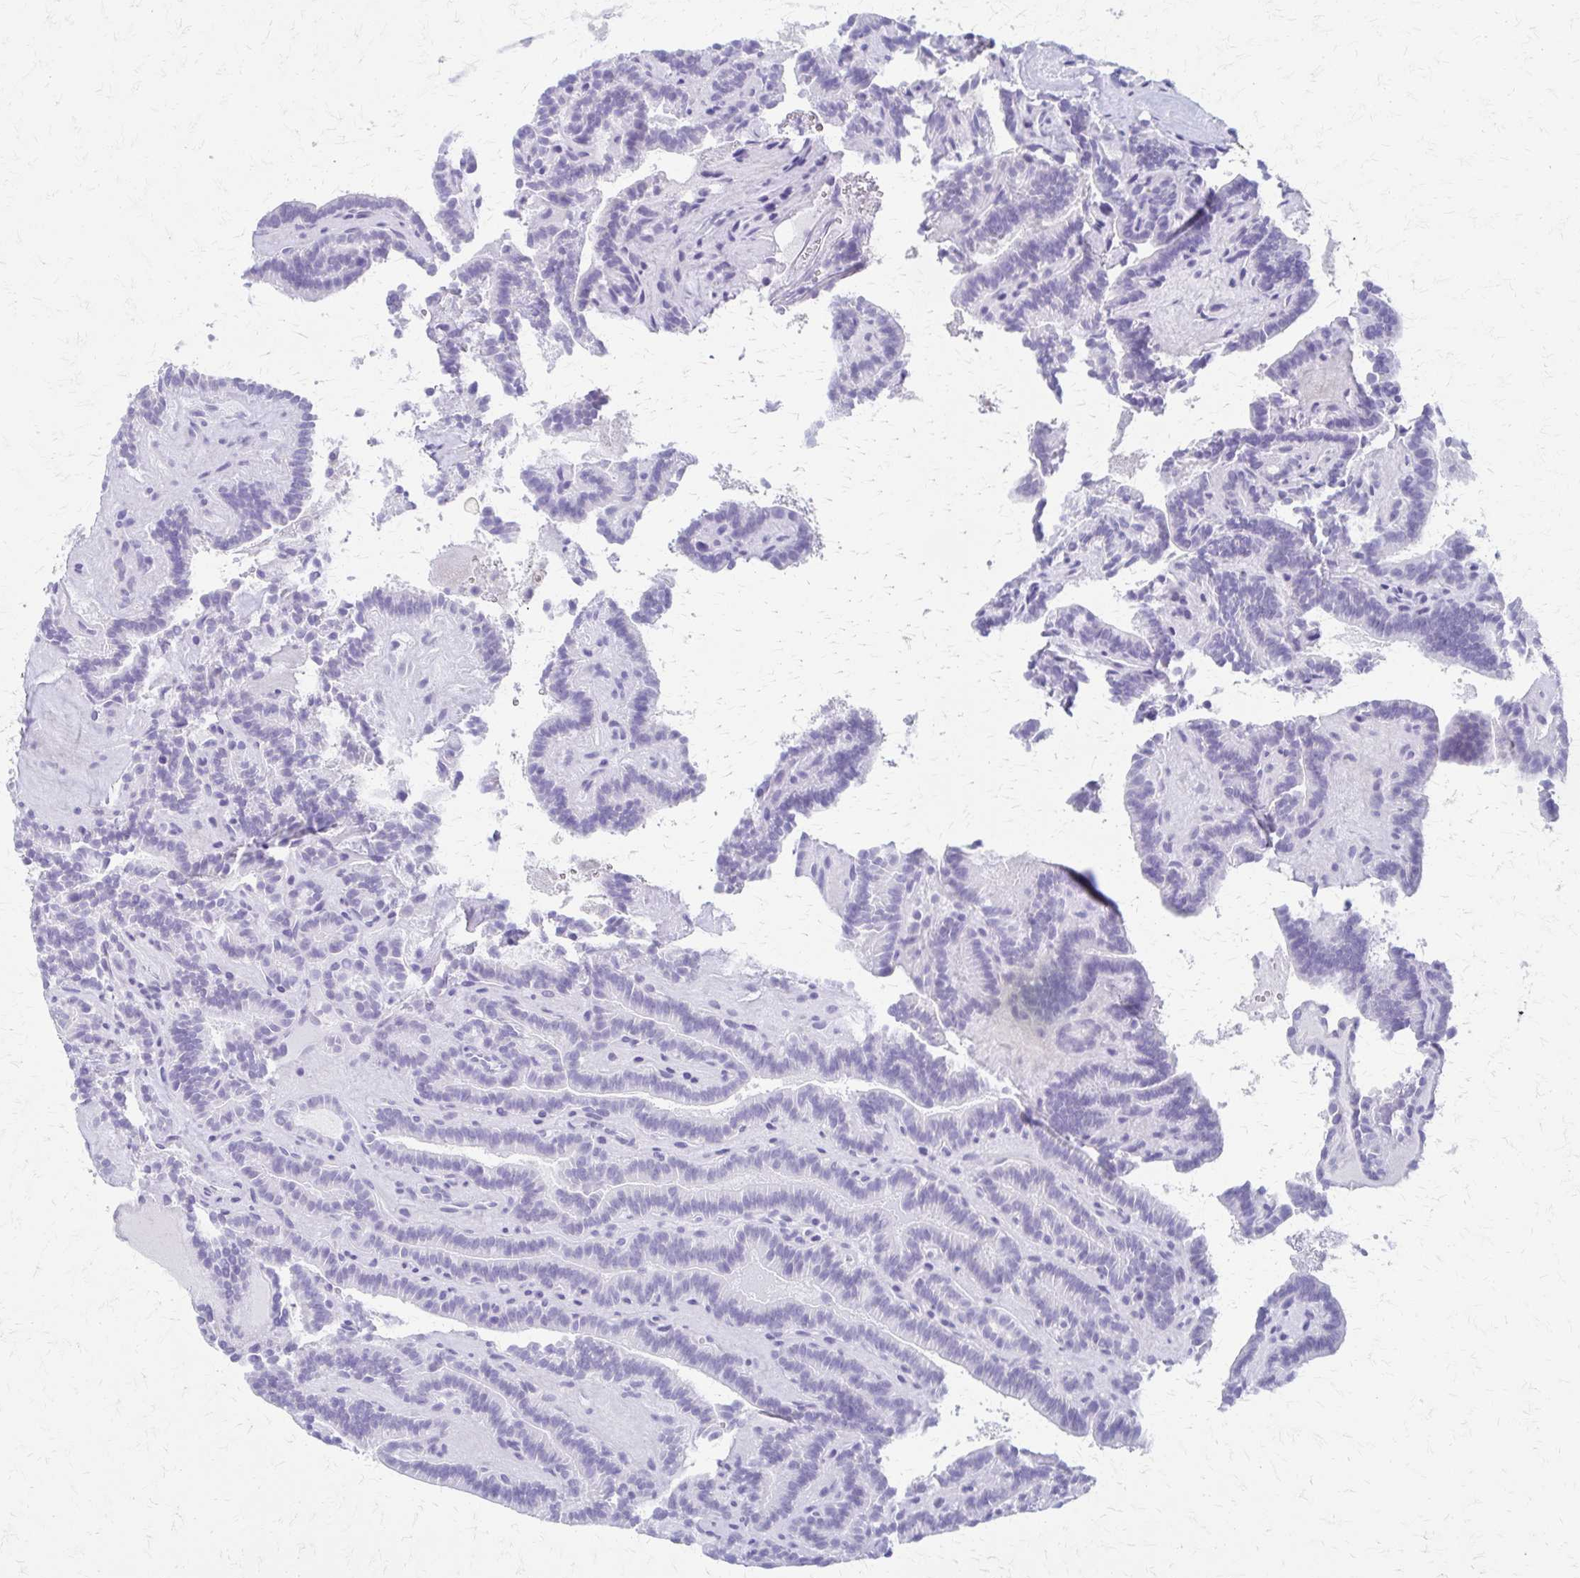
{"staining": {"intensity": "negative", "quantity": "none", "location": "none"}, "tissue": "thyroid cancer", "cell_type": "Tumor cells", "image_type": "cancer", "snomed": [{"axis": "morphology", "description": "Papillary adenocarcinoma, NOS"}, {"axis": "topography", "description": "Thyroid gland"}], "caption": "There is no significant staining in tumor cells of thyroid cancer.", "gene": "ZSCAN5B", "patient": {"sex": "female", "age": 21}}